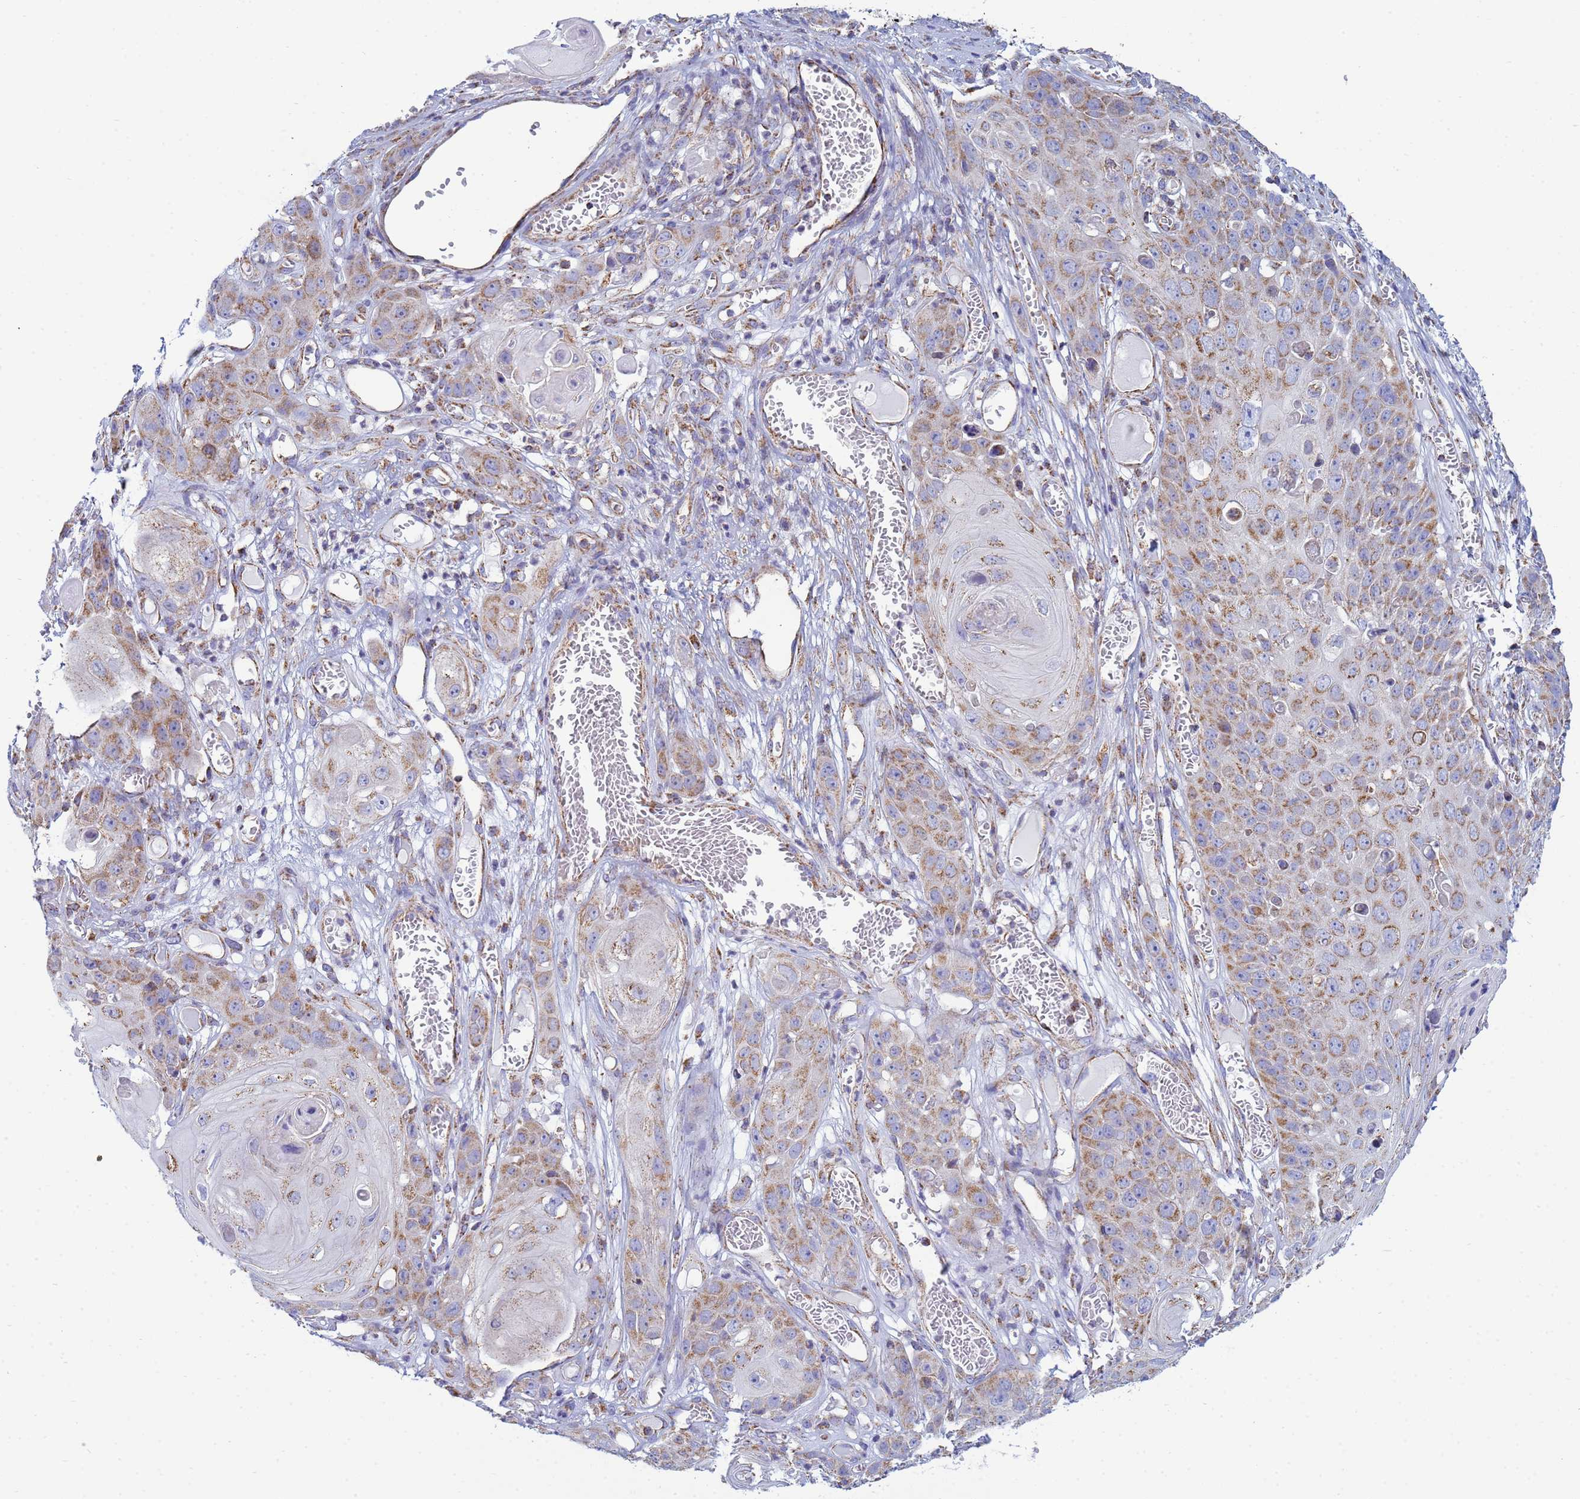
{"staining": {"intensity": "moderate", "quantity": ">75%", "location": "cytoplasmic/membranous"}, "tissue": "skin cancer", "cell_type": "Tumor cells", "image_type": "cancer", "snomed": [{"axis": "morphology", "description": "Squamous cell carcinoma, NOS"}, {"axis": "topography", "description": "Skin"}], "caption": "A histopathology image showing moderate cytoplasmic/membranous staining in about >75% of tumor cells in skin squamous cell carcinoma, as visualized by brown immunohistochemical staining.", "gene": "COQ4", "patient": {"sex": "male", "age": 55}}